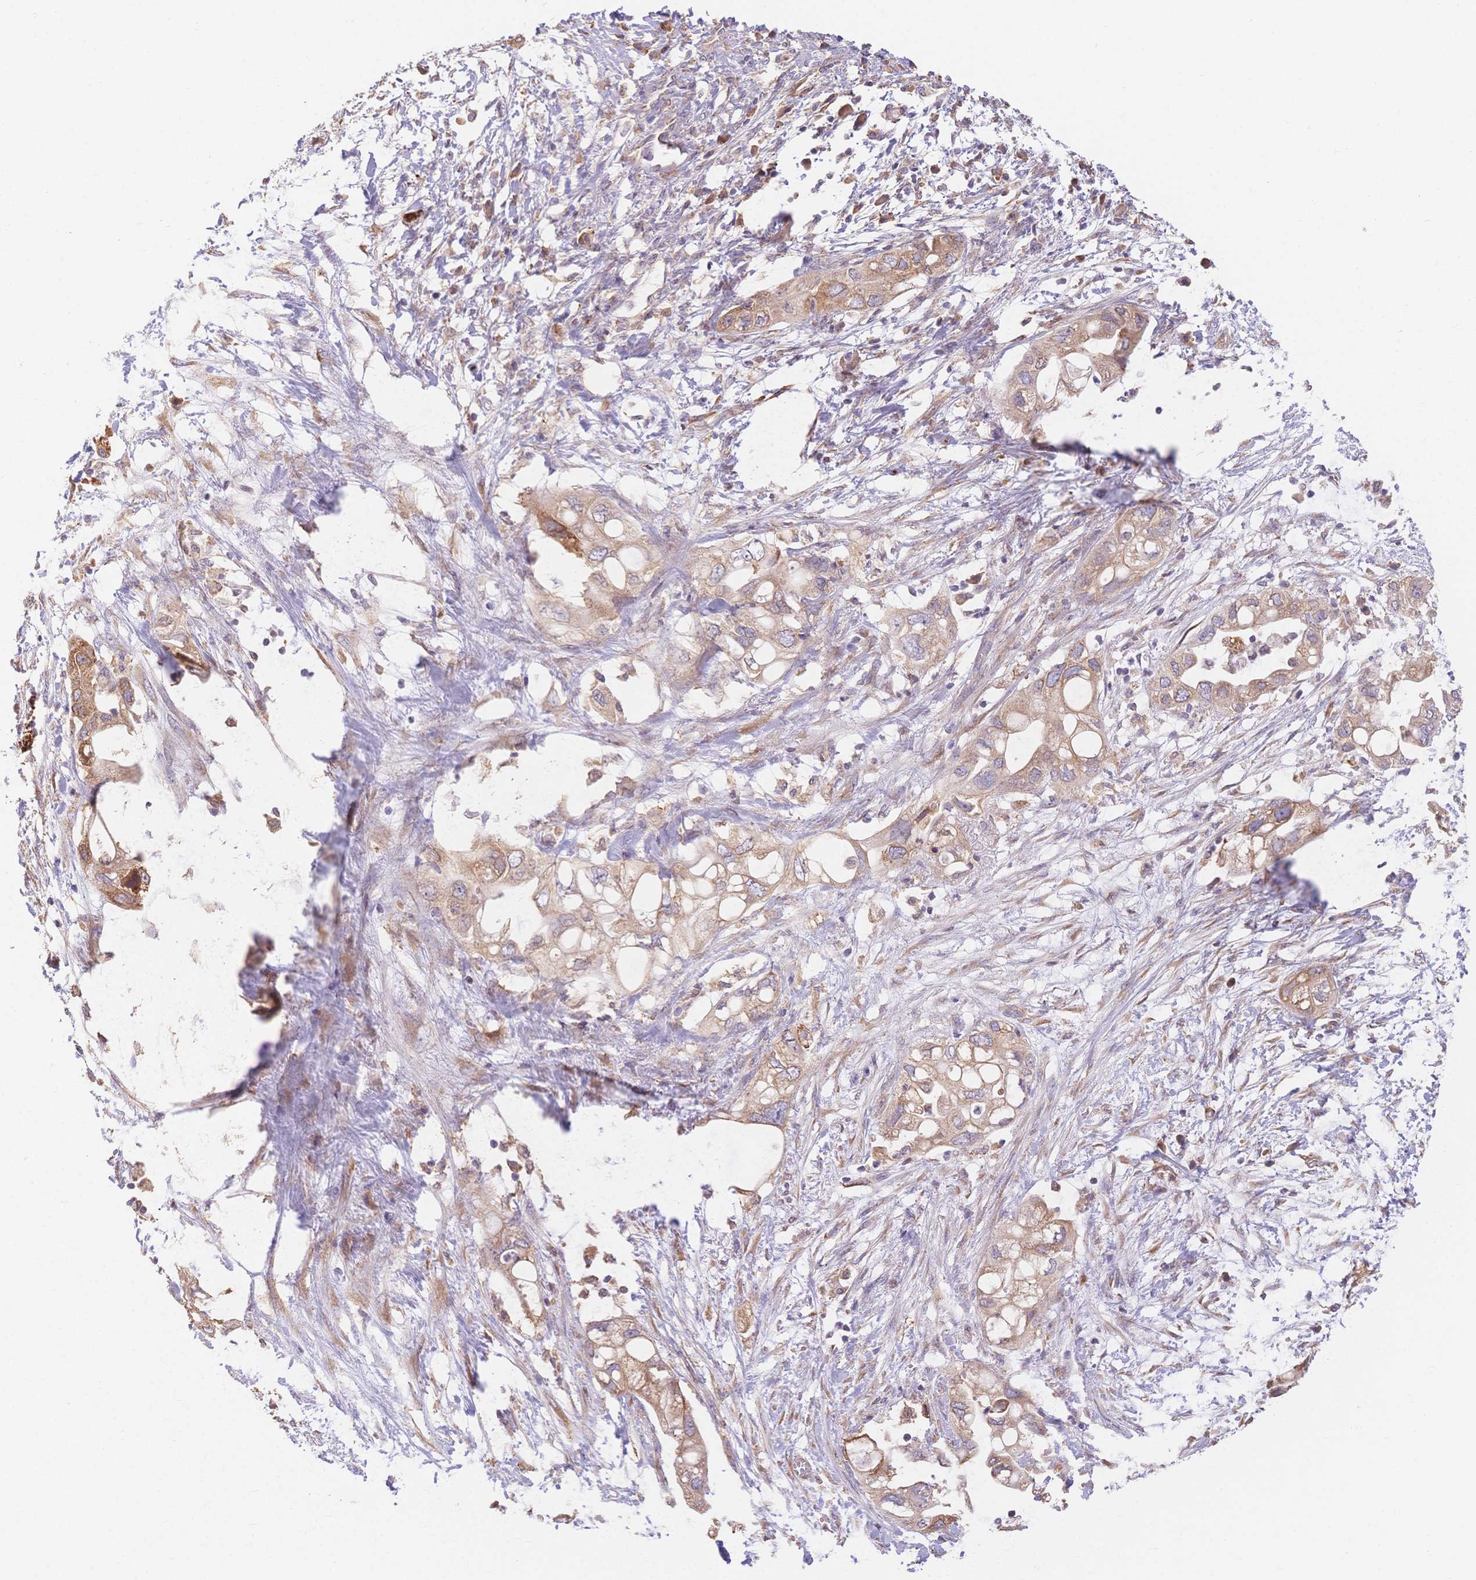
{"staining": {"intensity": "moderate", "quantity": ">75%", "location": "cytoplasmic/membranous"}, "tissue": "pancreatic cancer", "cell_type": "Tumor cells", "image_type": "cancer", "snomed": [{"axis": "morphology", "description": "Adenocarcinoma, NOS"}, {"axis": "topography", "description": "Pancreas"}], "caption": "Immunohistochemical staining of pancreatic cancer reveals medium levels of moderate cytoplasmic/membranous protein staining in about >75% of tumor cells. (DAB (3,3'-diaminobenzidine) IHC with brightfield microscopy, high magnification).", "gene": "HS3ST5", "patient": {"sex": "female", "age": 72}}